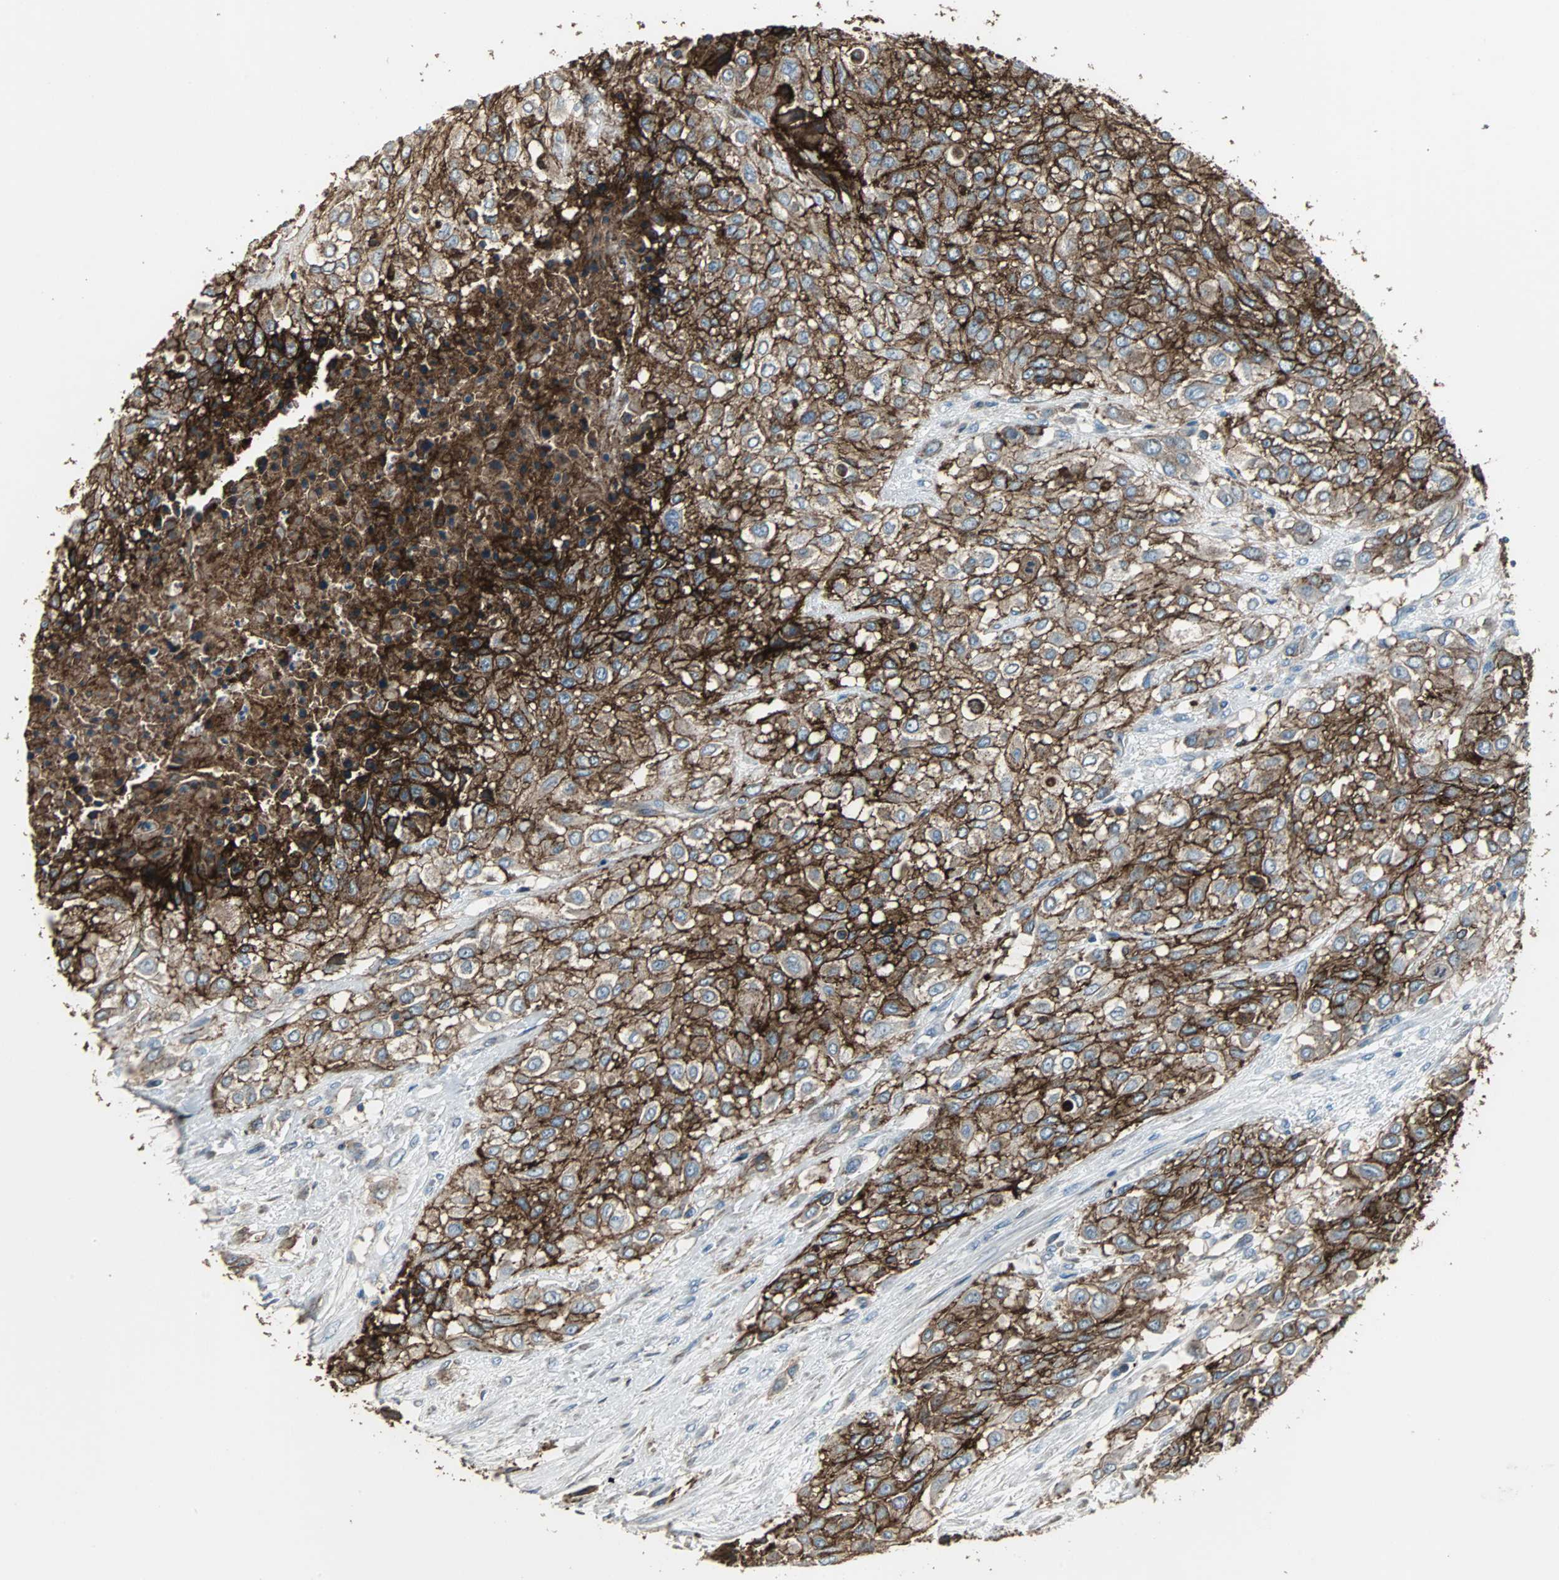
{"staining": {"intensity": "strong", "quantity": ">75%", "location": "cytoplasmic/membranous"}, "tissue": "urothelial cancer", "cell_type": "Tumor cells", "image_type": "cancer", "snomed": [{"axis": "morphology", "description": "Urothelial carcinoma, High grade"}, {"axis": "topography", "description": "Urinary bladder"}], "caption": "Tumor cells exhibit high levels of strong cytoplasmic/membranous expression in approximately >75% of cells in high-grade urothelial carcinoma.", "gene": "F11R", "patient": {"sex": "male", "age": 57}}